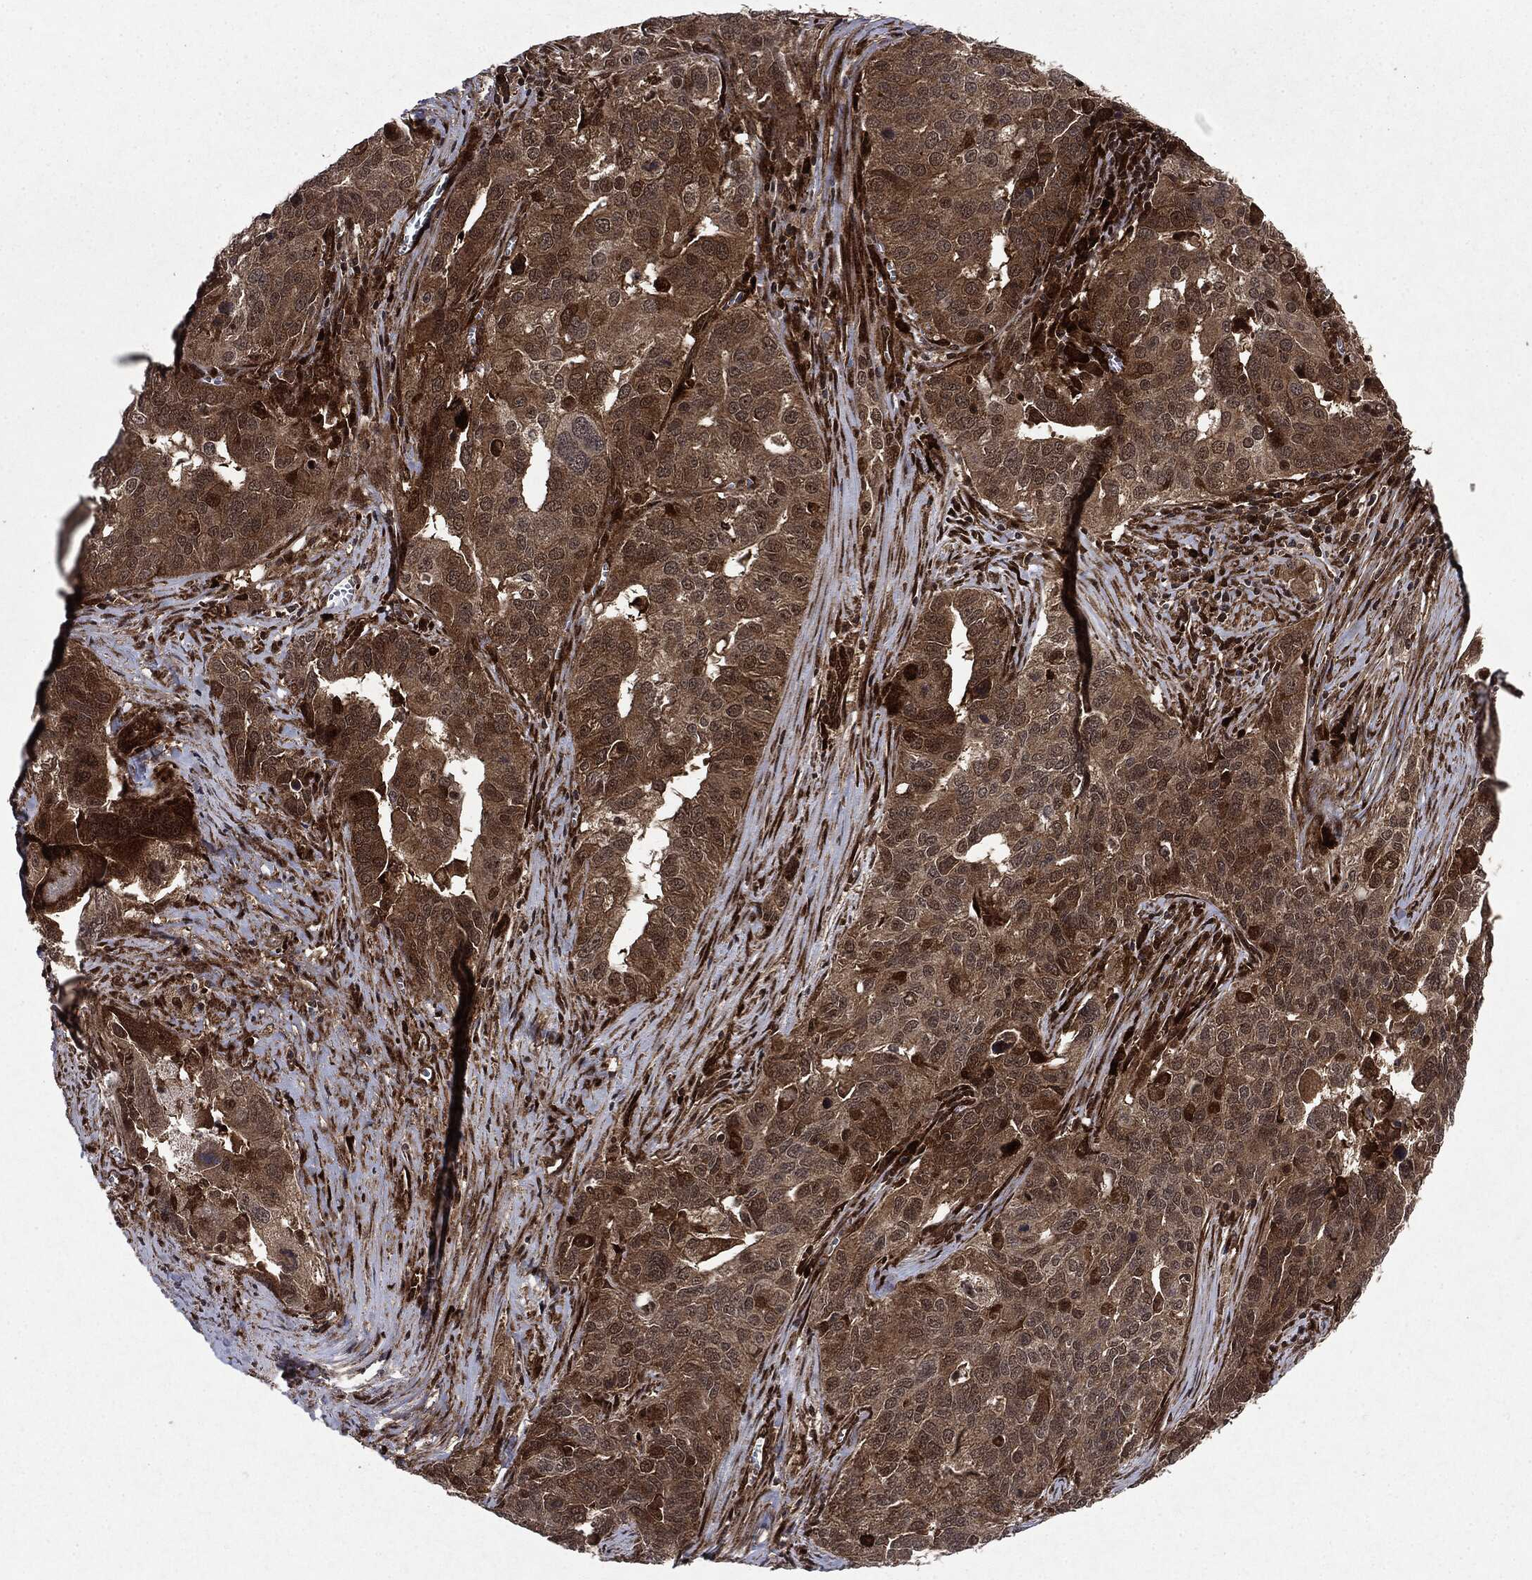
{"staining": {"intensity": "moderate", "quantity": ">75%", "location": "cytoplasmic/membranous"}, "tissue": "ovarian cancer", "cell_type": "Tumor cells", "image_type": "cancer", "snomed": [{"axis": "morphology", "description": "Carcinoma, endometroid"}, {"axis": "topography", "description": "Soft tissue"}, {"axis": "topography", "description": "Ovary"}], "caption": "Immunohistochemistry of ovarian cancer (endometroid carcinoma) displays medium levels of moderate cytoplasmic/membranous positivity in approximately >75% of tumor cells. (Stains: DAB (3,3'-diaminobenzidine) in brown, nuclei in blue, Microscopy: brightfield microscopy at high magnification).", "gene": "OTUB1", "patient": {"sex": "female", "age": 52}}